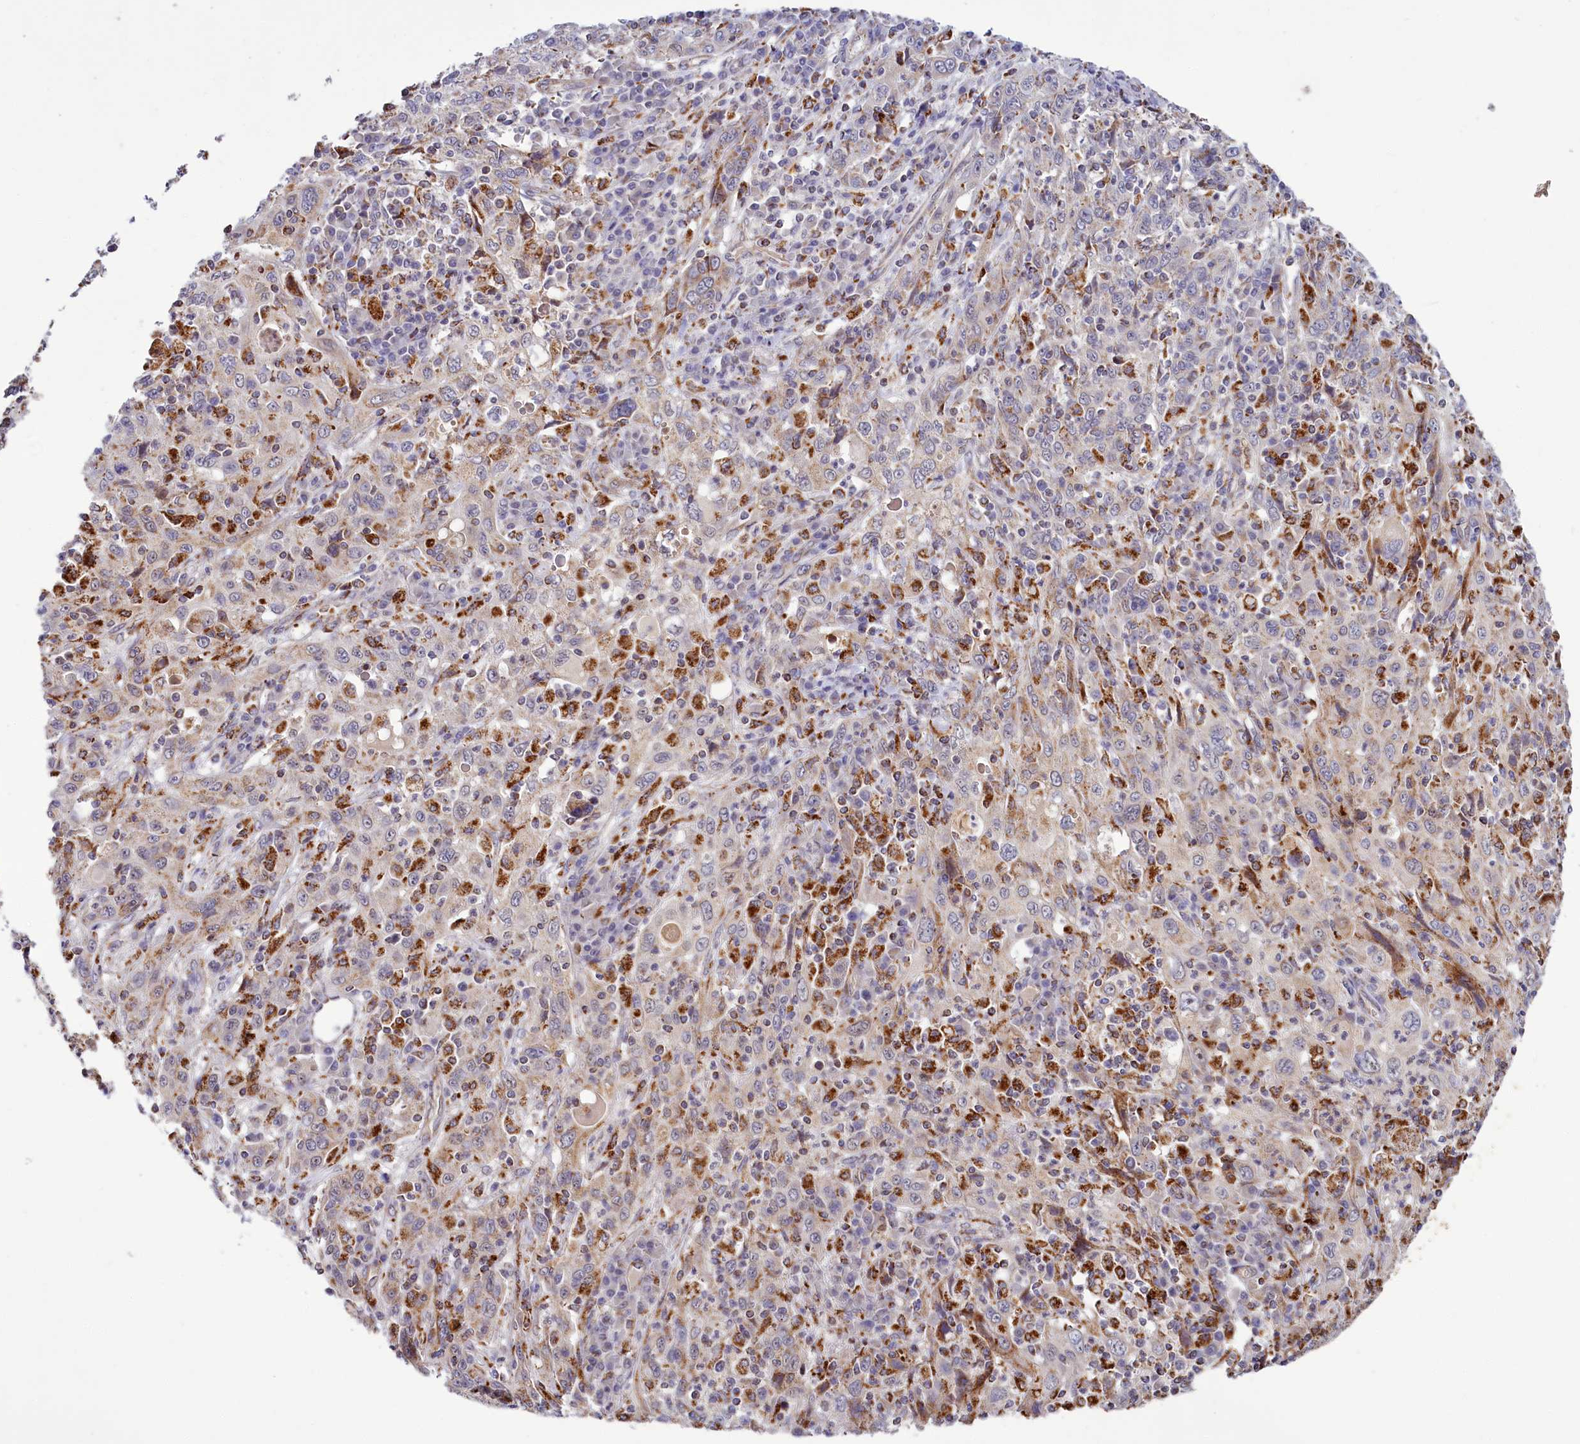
{"staining": {"intensity": "negative", "quantity": "none", "location": "none"}, "tissue": "cervical cancer", "cell_type": "Tumor cells", "image_type": "cancer", "snomed": [{"axis": "morphology", "description": "Squamous cell carcinoma, NOS"}, {"axis": "topography", "description": "Cervix"}], "caption": "A micrograph of cervical cancer (squamous cell carcinoma) stained for a protein exhibits no brown staining in tumor cells.", "gene": "DYNC2H1", "patient": {"sex": "female", "age": 46}}